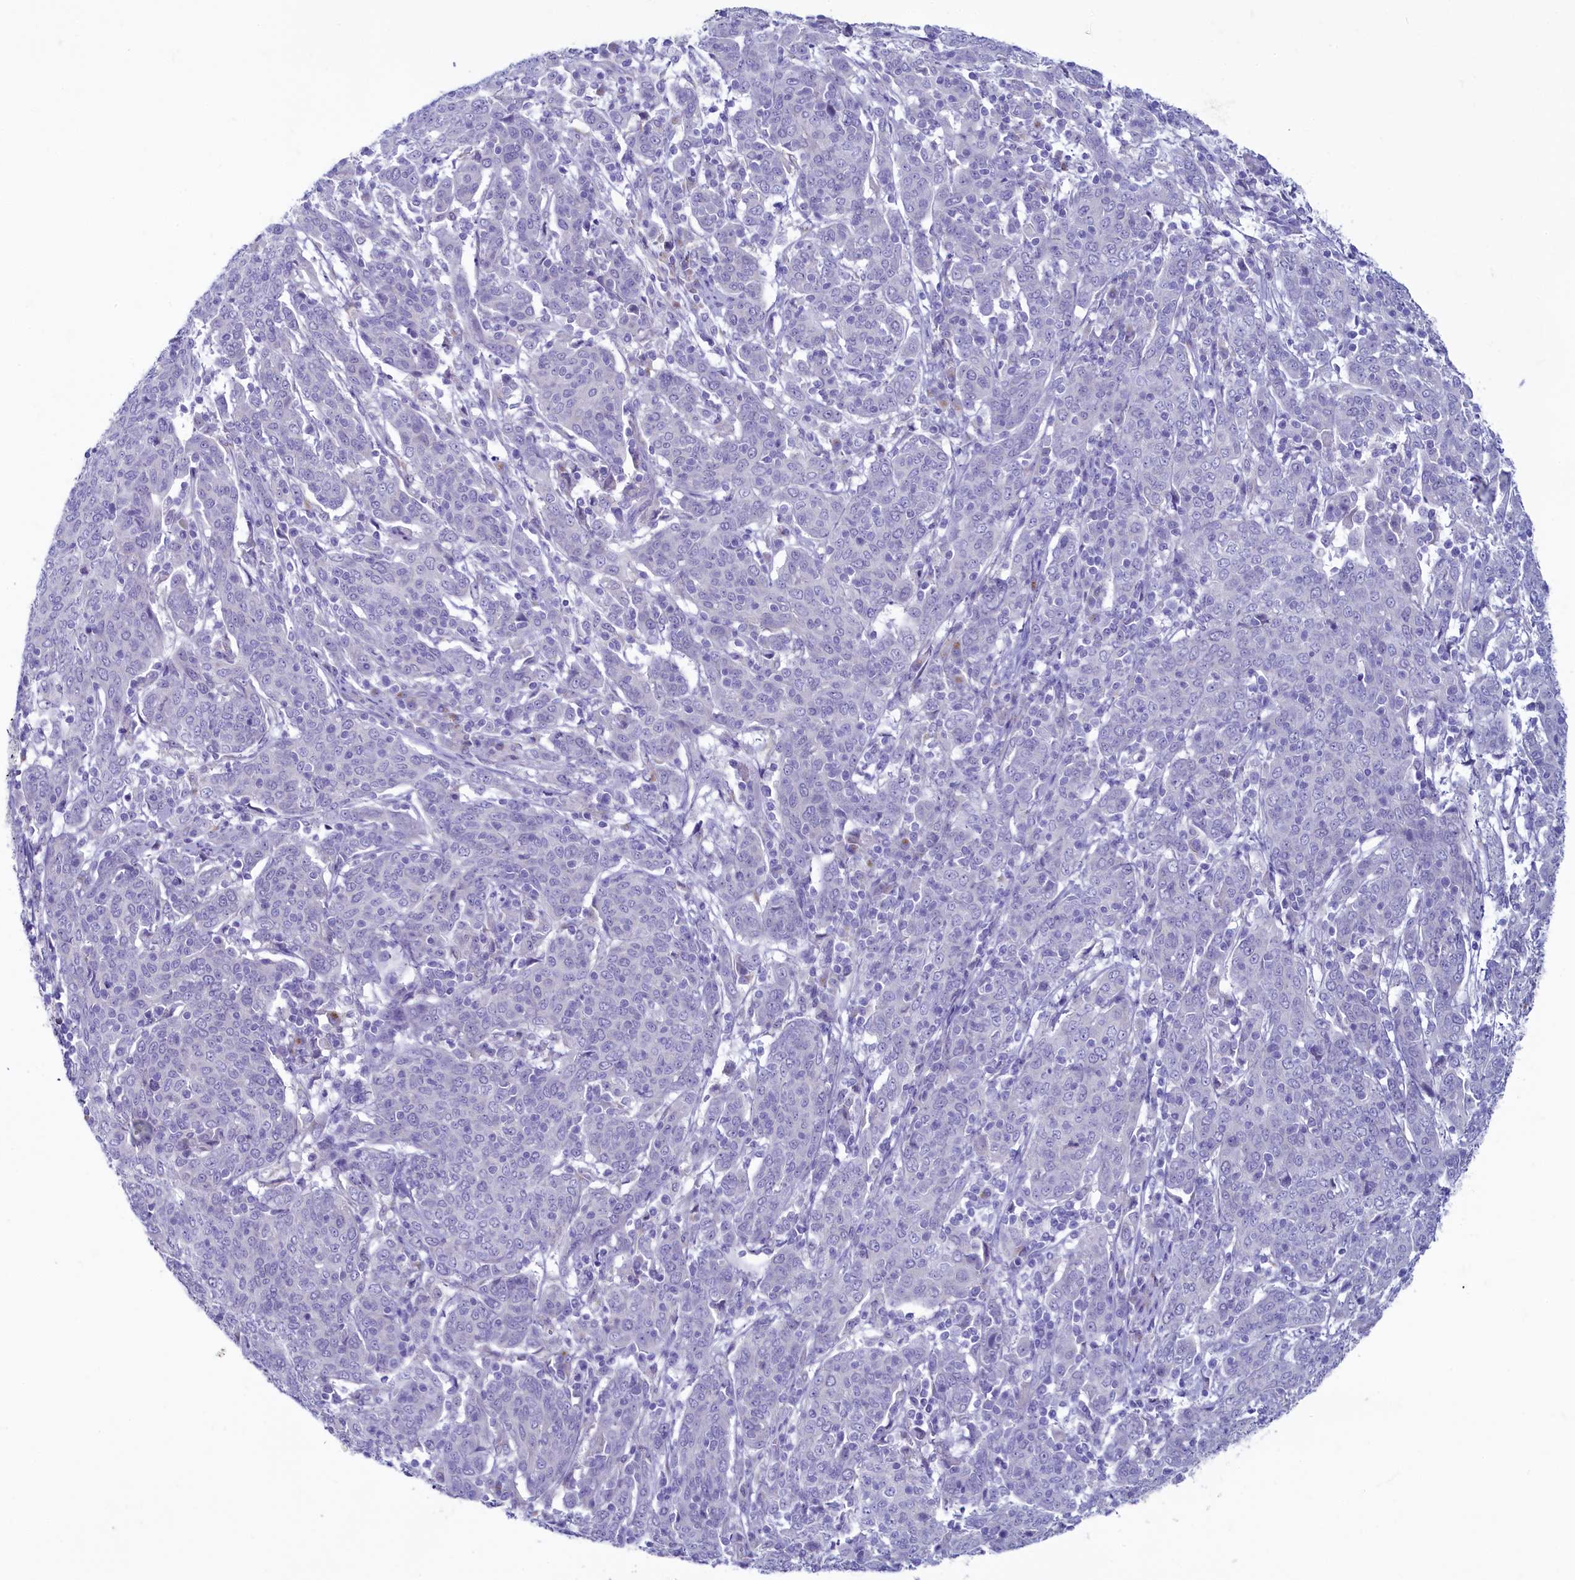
{"staining": {"intensity": "negative", "quantity": "none", "location": "none"}, "tissue": "cervical cancer", "cell_type": "Tumor cells", "image_type": "cancer", "snomed": [{"axis": "morphology", "description": "Squamous cell carcinoma, NOS"}, {"axis": "topography", "description": "Cervix"}], "caption": "IHC histopathology image of cervical cancer stained for a protein (brown), which shows no staining in tumor cells. (Brightfield microscopy of DAB IHC at high magnification).", "gene": "SKA3", "patient": {"sex": "female", "age": 67}}